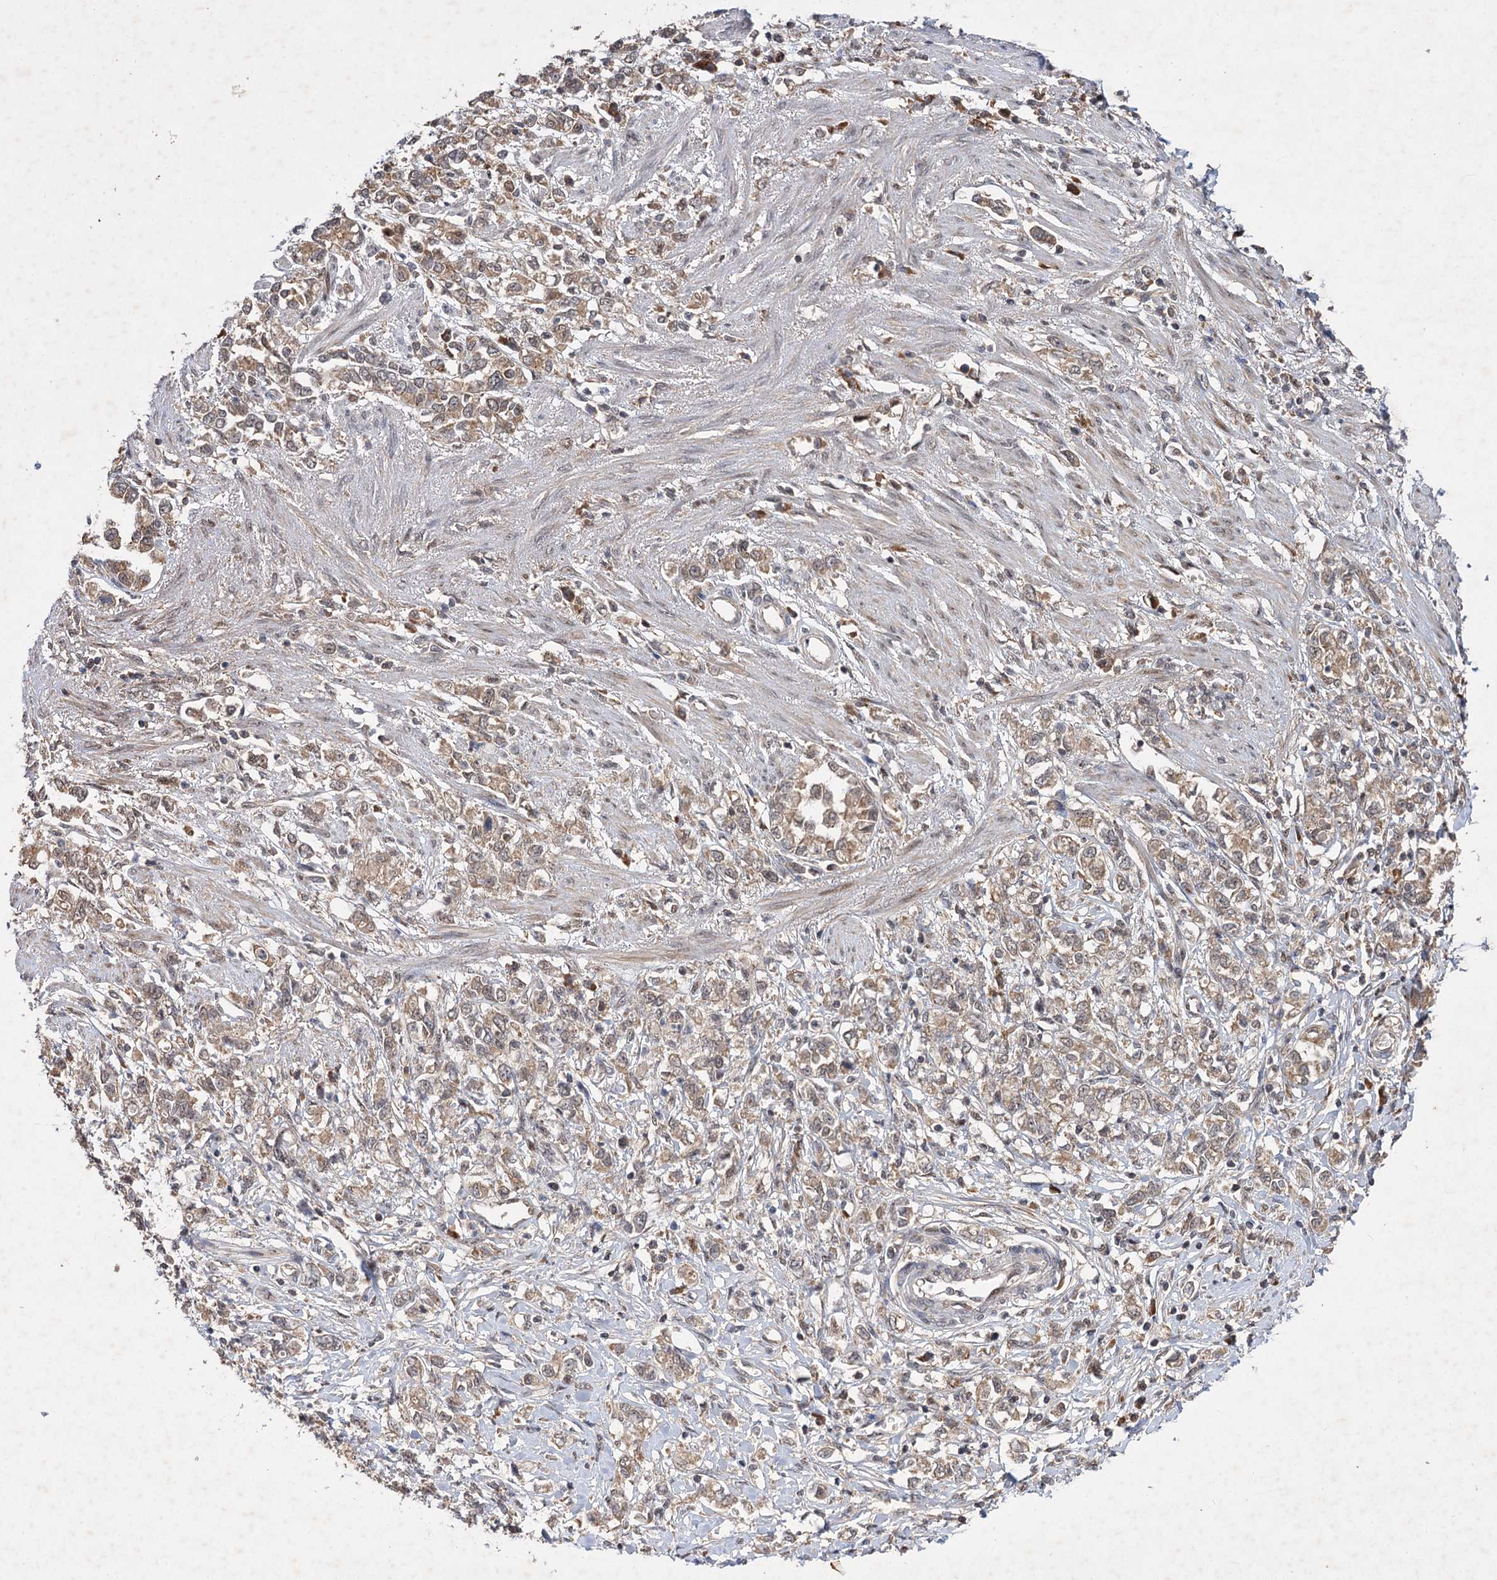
{"staining": {"intensity": "weak", "quantity": ">75%", "location": "cytoplasmic/membranous"}, "tissue": "stomach cancer", "cell_type": "Tumor cells", "image_type": "cancer", "snomed": [{"axis": "morphology", "description": "Adenocarcinoma, NOS"}, {"axis": "topography", "description": "Stomach"}], "caption": "Immunohistochemical staining of stomach adenocarcinoma exhibits low levels of weak cytoplasmic/membranous expression in about >75% of tumor cells.", "gene": "FBXW8", "patient": {"sex": "female", "age": 76}}